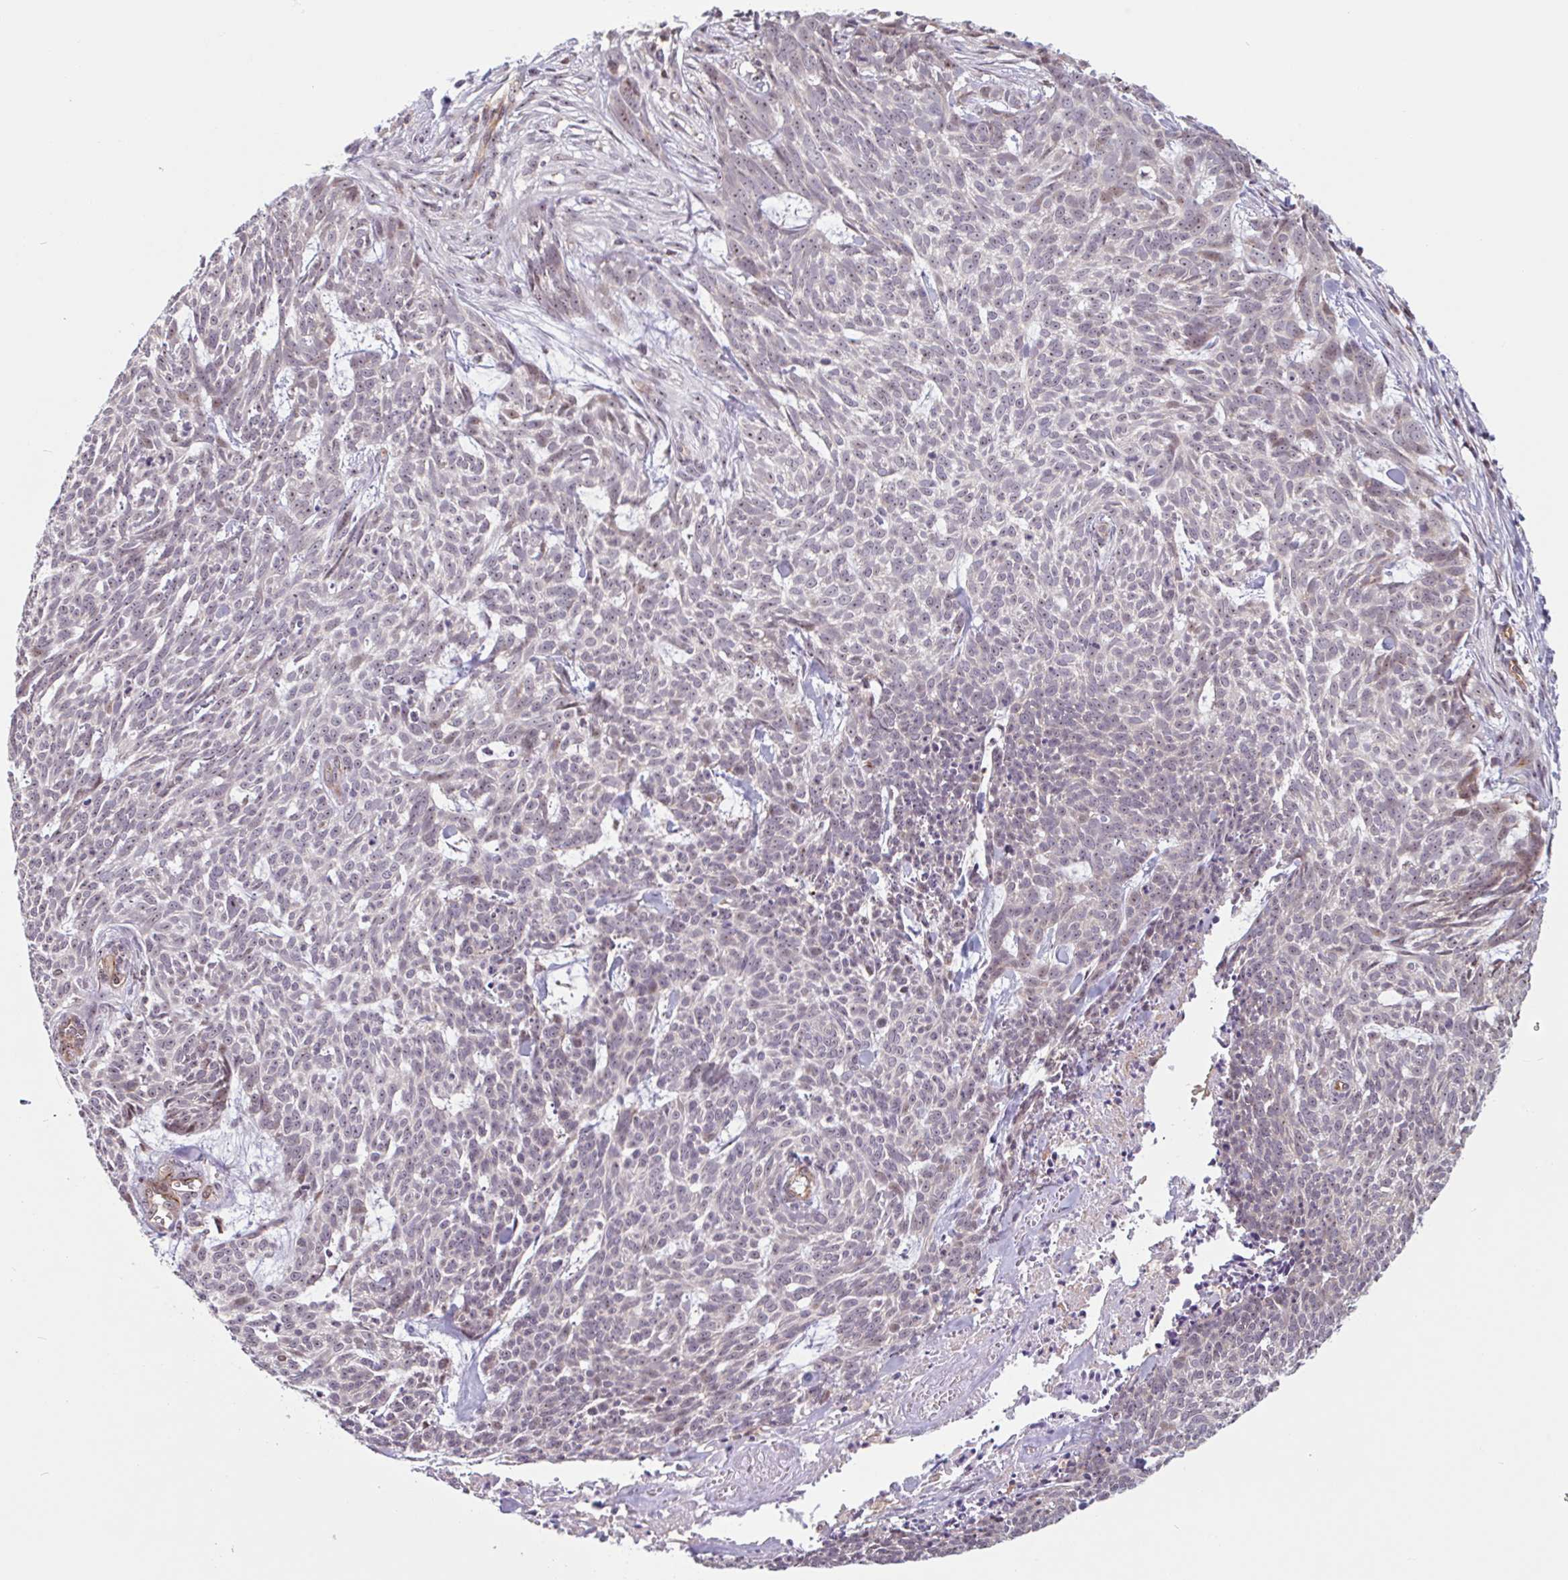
{"staining": {"intensity": "weak", "quantity": "<25%", "location": "nuclear"}, "tissue": "skin cancer", "cell_type": "Tumor cells", "image_type": "cancer", "snomed": [{"axis": "morphology", "description": "Basal cell carcinoma"}, {"axis": "topography", "description": "Skin"}], "caption": "Immunohistochemistry micrograph of neoplastic tissue: skin basal cell carcinoma stained with DAB (3,3'-diaminobenzidine) shows no significant protein positivity in tumor cells.", "gene": "ZNF689", "patient": {"sex": "female", "age": 93}}